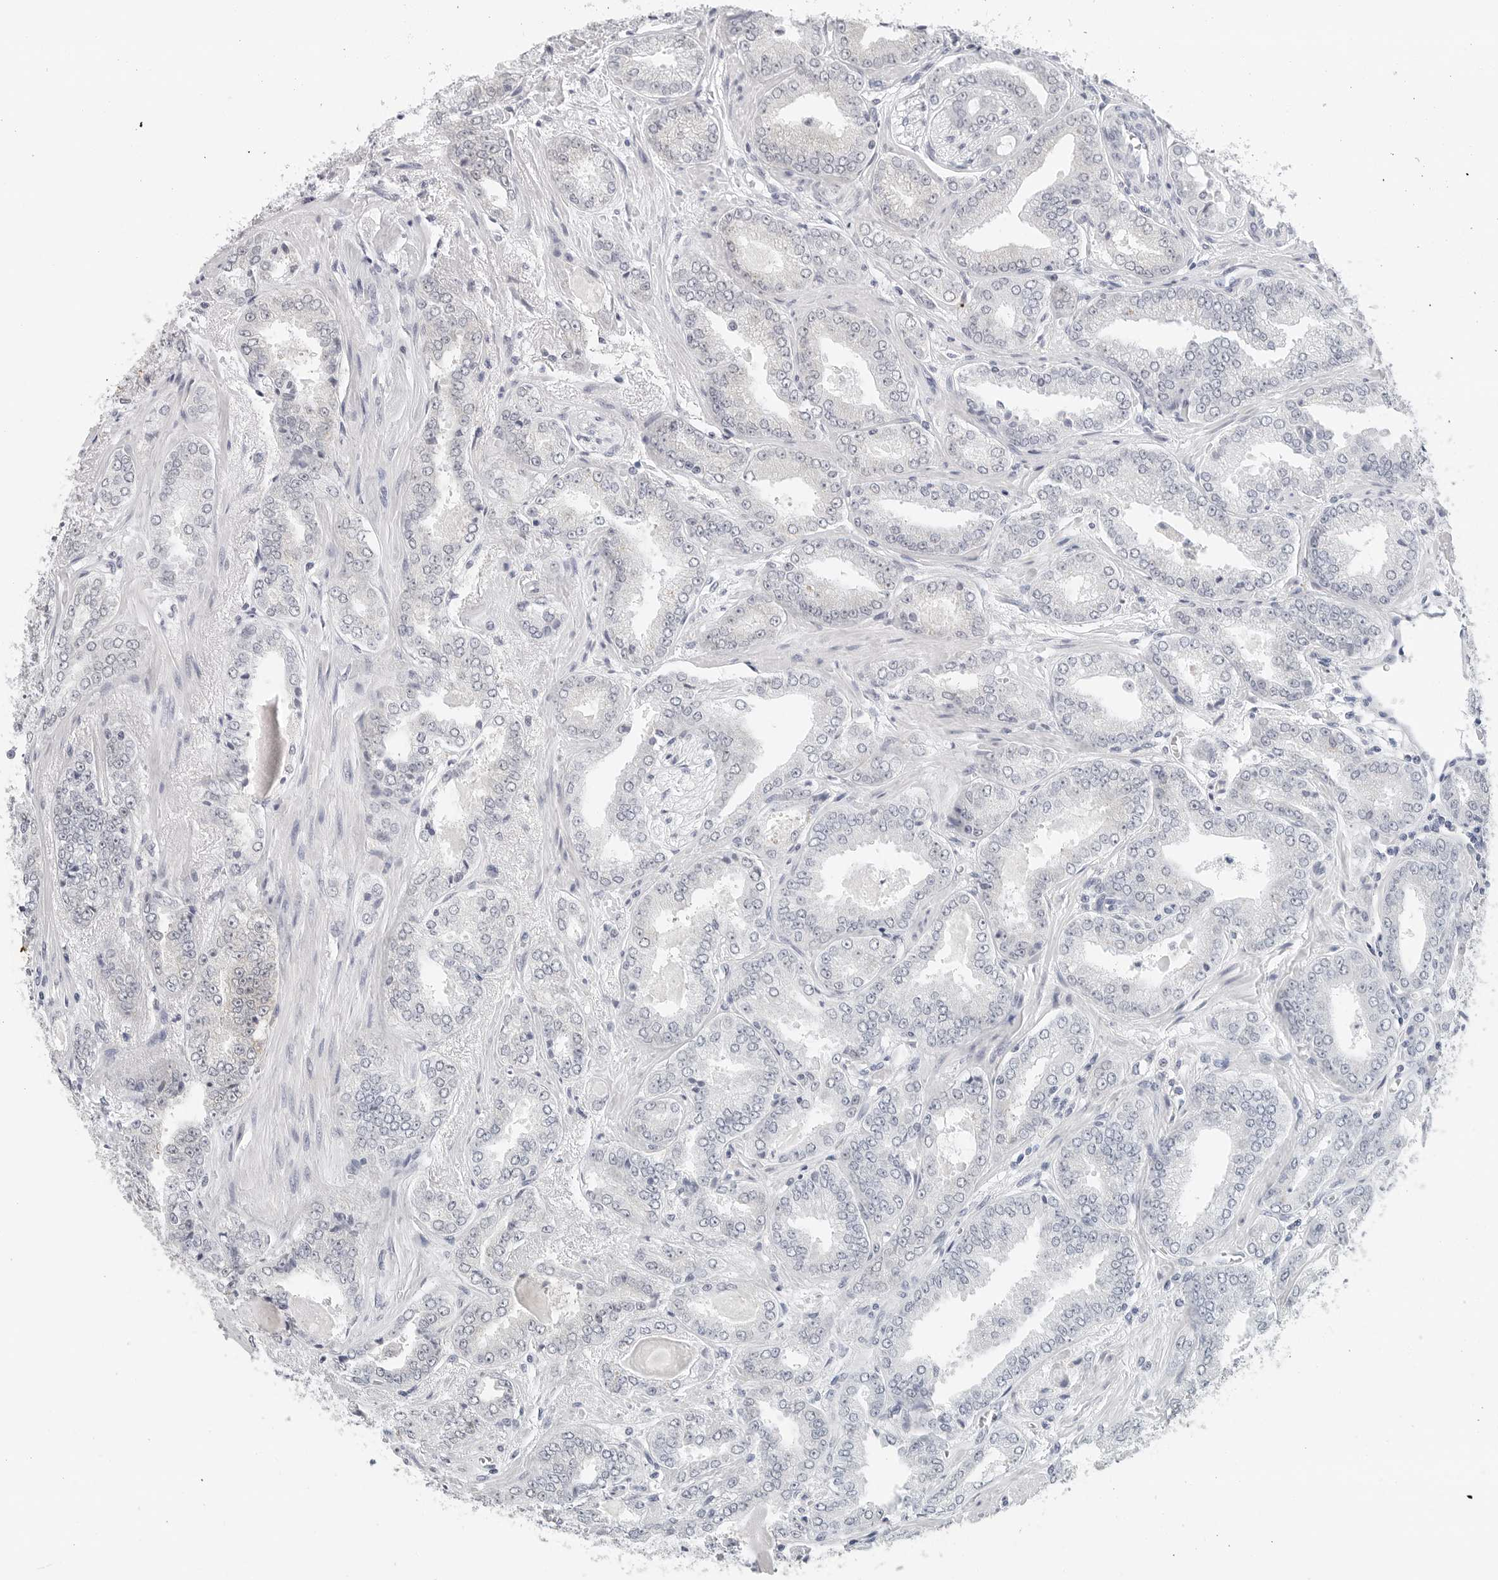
{"staining": {"intensity": "negative", "quantity": "none", "location": "none"}, "tissue": "prostate cancer", "cell_type": "Tumor cells", "image_type": "cancer", "snomed": [{"axis": "morphology", "description": "Adenocarcinoma, High grade"}, {"axis": "topography", "description": "Prostate"}], "caption": "A photomicrograph of prostate cancer (high-grade adenocarcinoma) stained for a protein displays no brown staining in tumor cells. Nuclei are stained in blue.", "gene": "METAP1", "patient": {"sex": "male", "age": 71}}